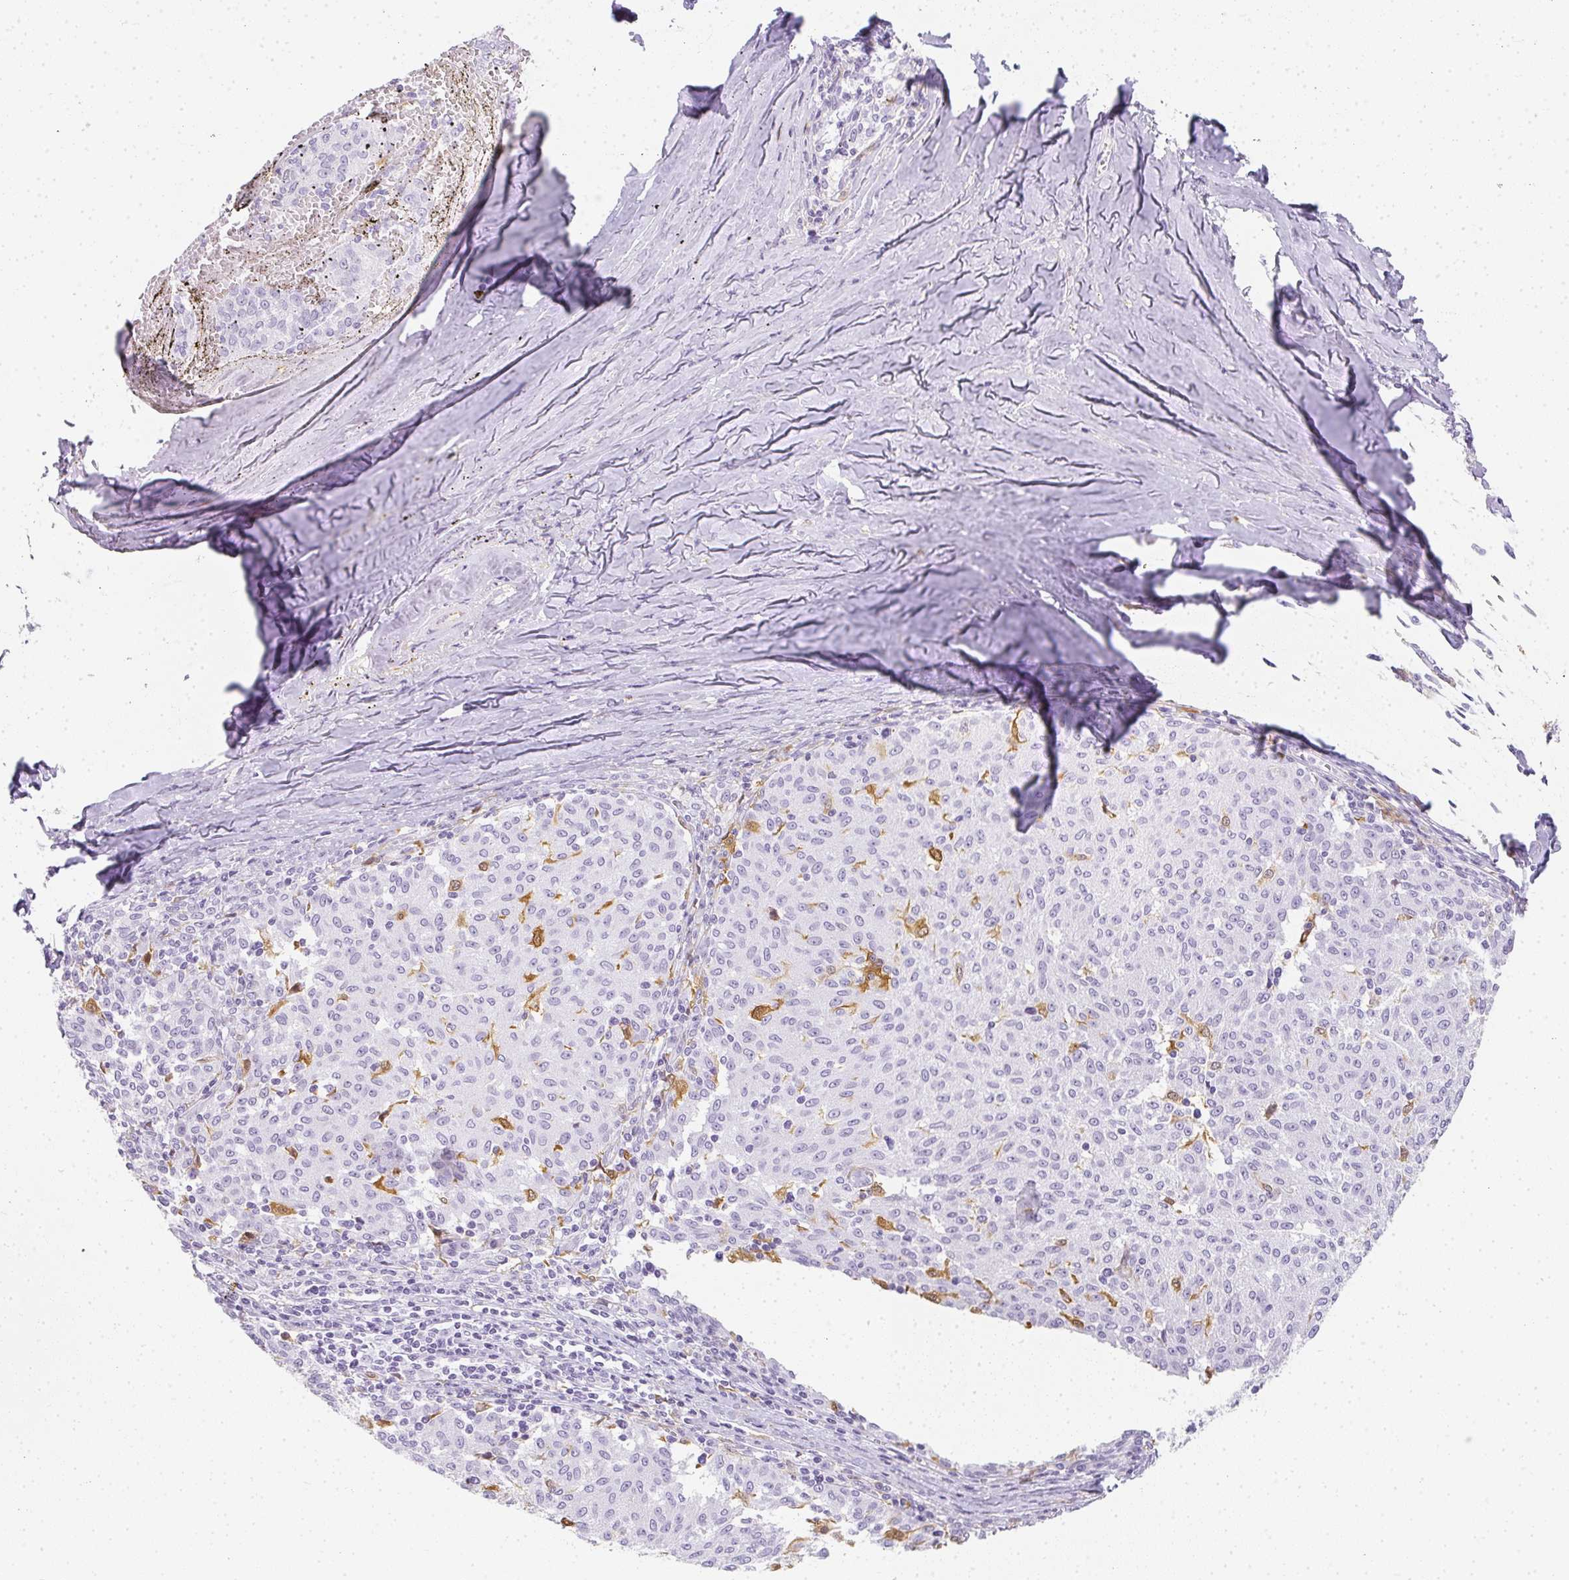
{"staining": {"intensity": "negative", "quantity": "none", "location": "none"}, "tissue": "melanoma", "cell_type": "Tumor cells", "image_type": "cancer", "snomed": [{"axis": "morphology", "description": "Malignant melanoma, NOS"}, {"axis": "topography", "description": "Skin"}], "caption": "An IHC micrograph of malignant melanoma is shown. There is no staining in tumor cells of malignant melanoma.", "gene": "HK3", "patient": {"sex": "female", "age": 72}}